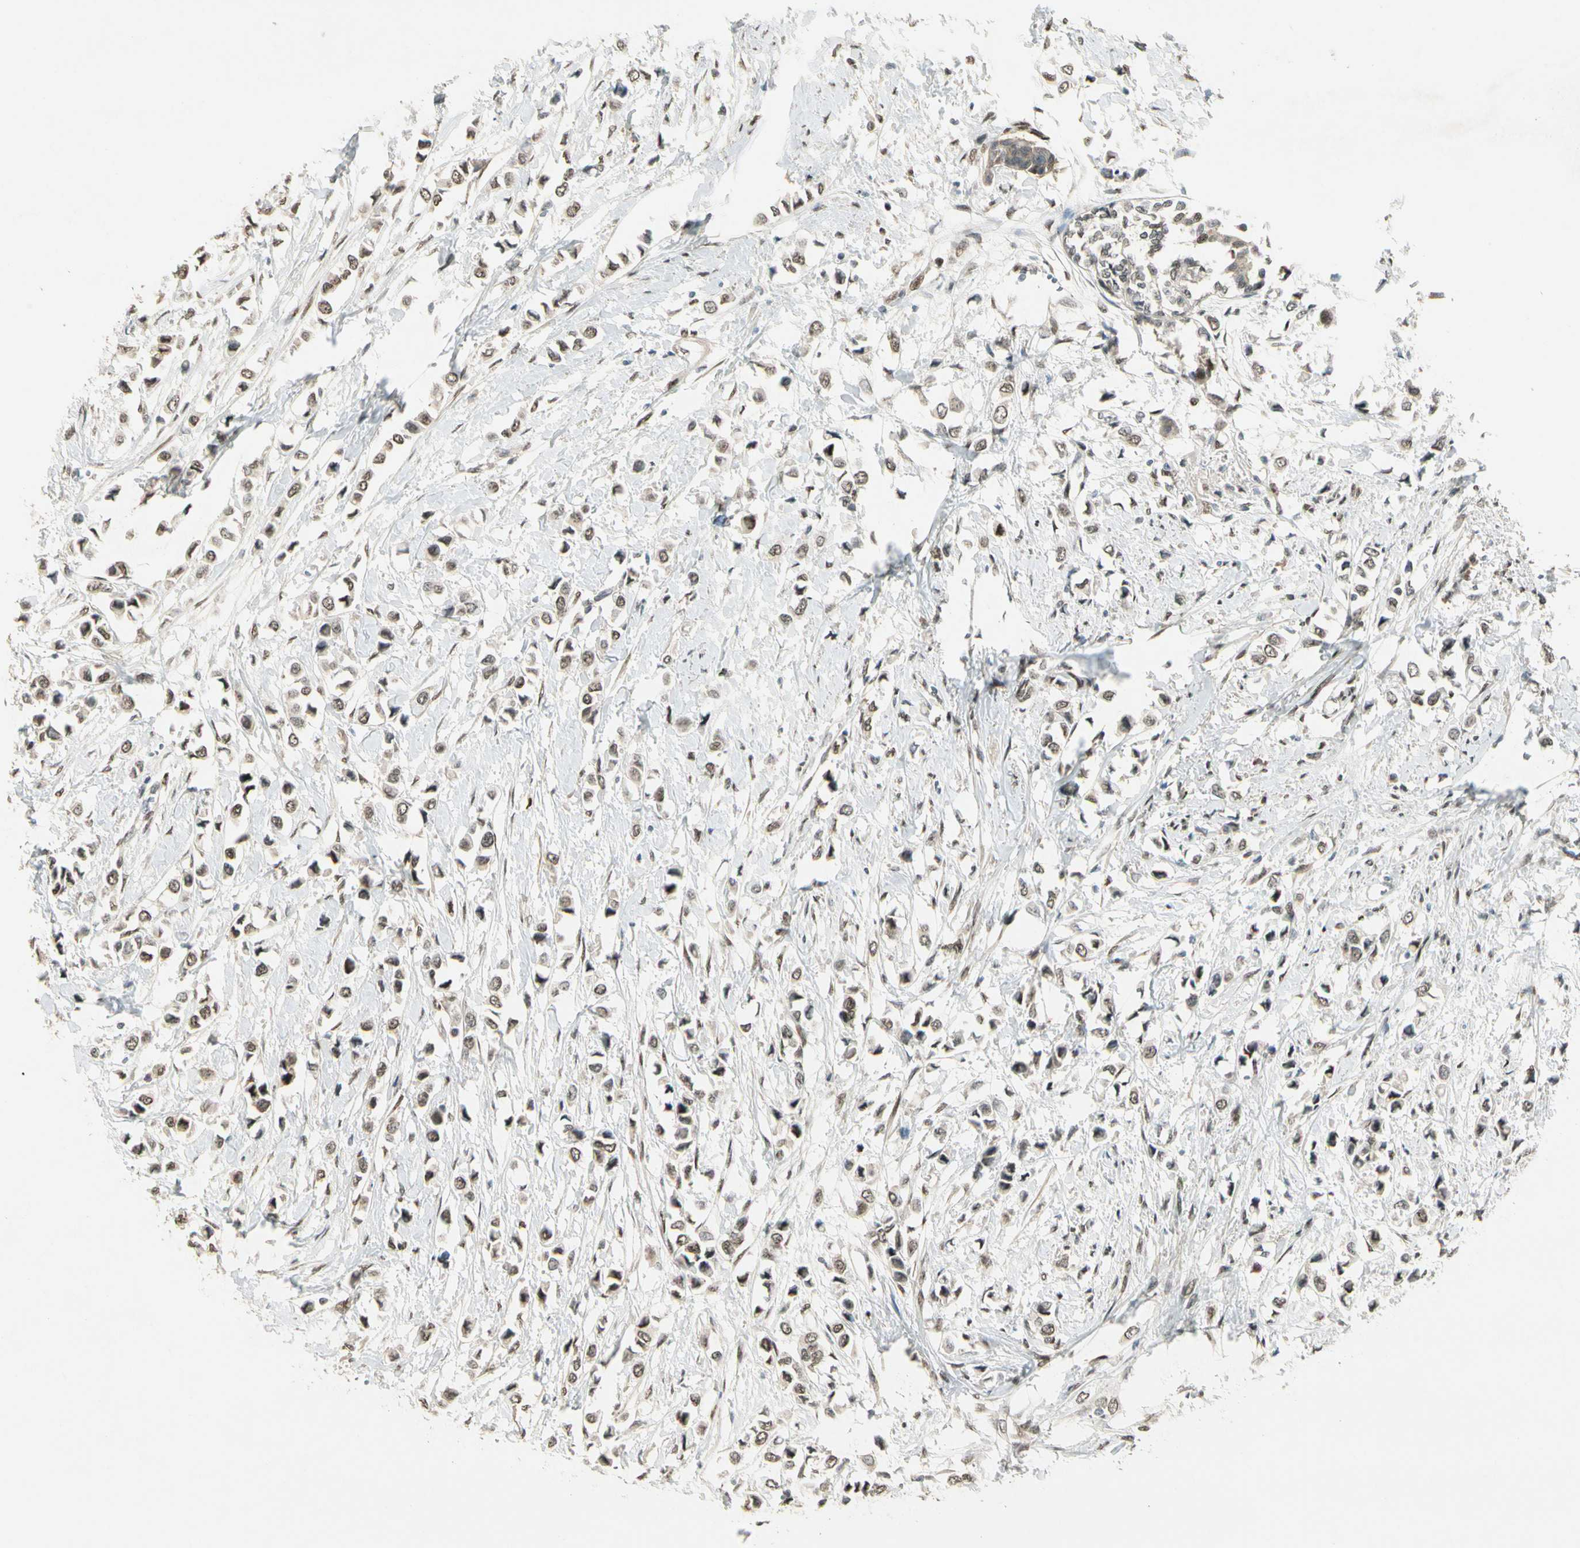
{"staining": {"intensity": "weak", "quantity": ">75%", "location": "nuclear"}, "tissue": "breast cancer", "cell_type": "Tumor cells", "image_type": "cancer", "snomed": [{"axis": "morphology", "description": "Lobular carcinoma"}, {"axis": "topography", "description": "Breast"}], "caption": "Weak nuclear expression for a protein is identified in approximately >75% of tumor cells of breast cancer using immunohistochemistry (IHC).", "gene": "GTF3A", "patient": {"sex": "female", "age": 51}}